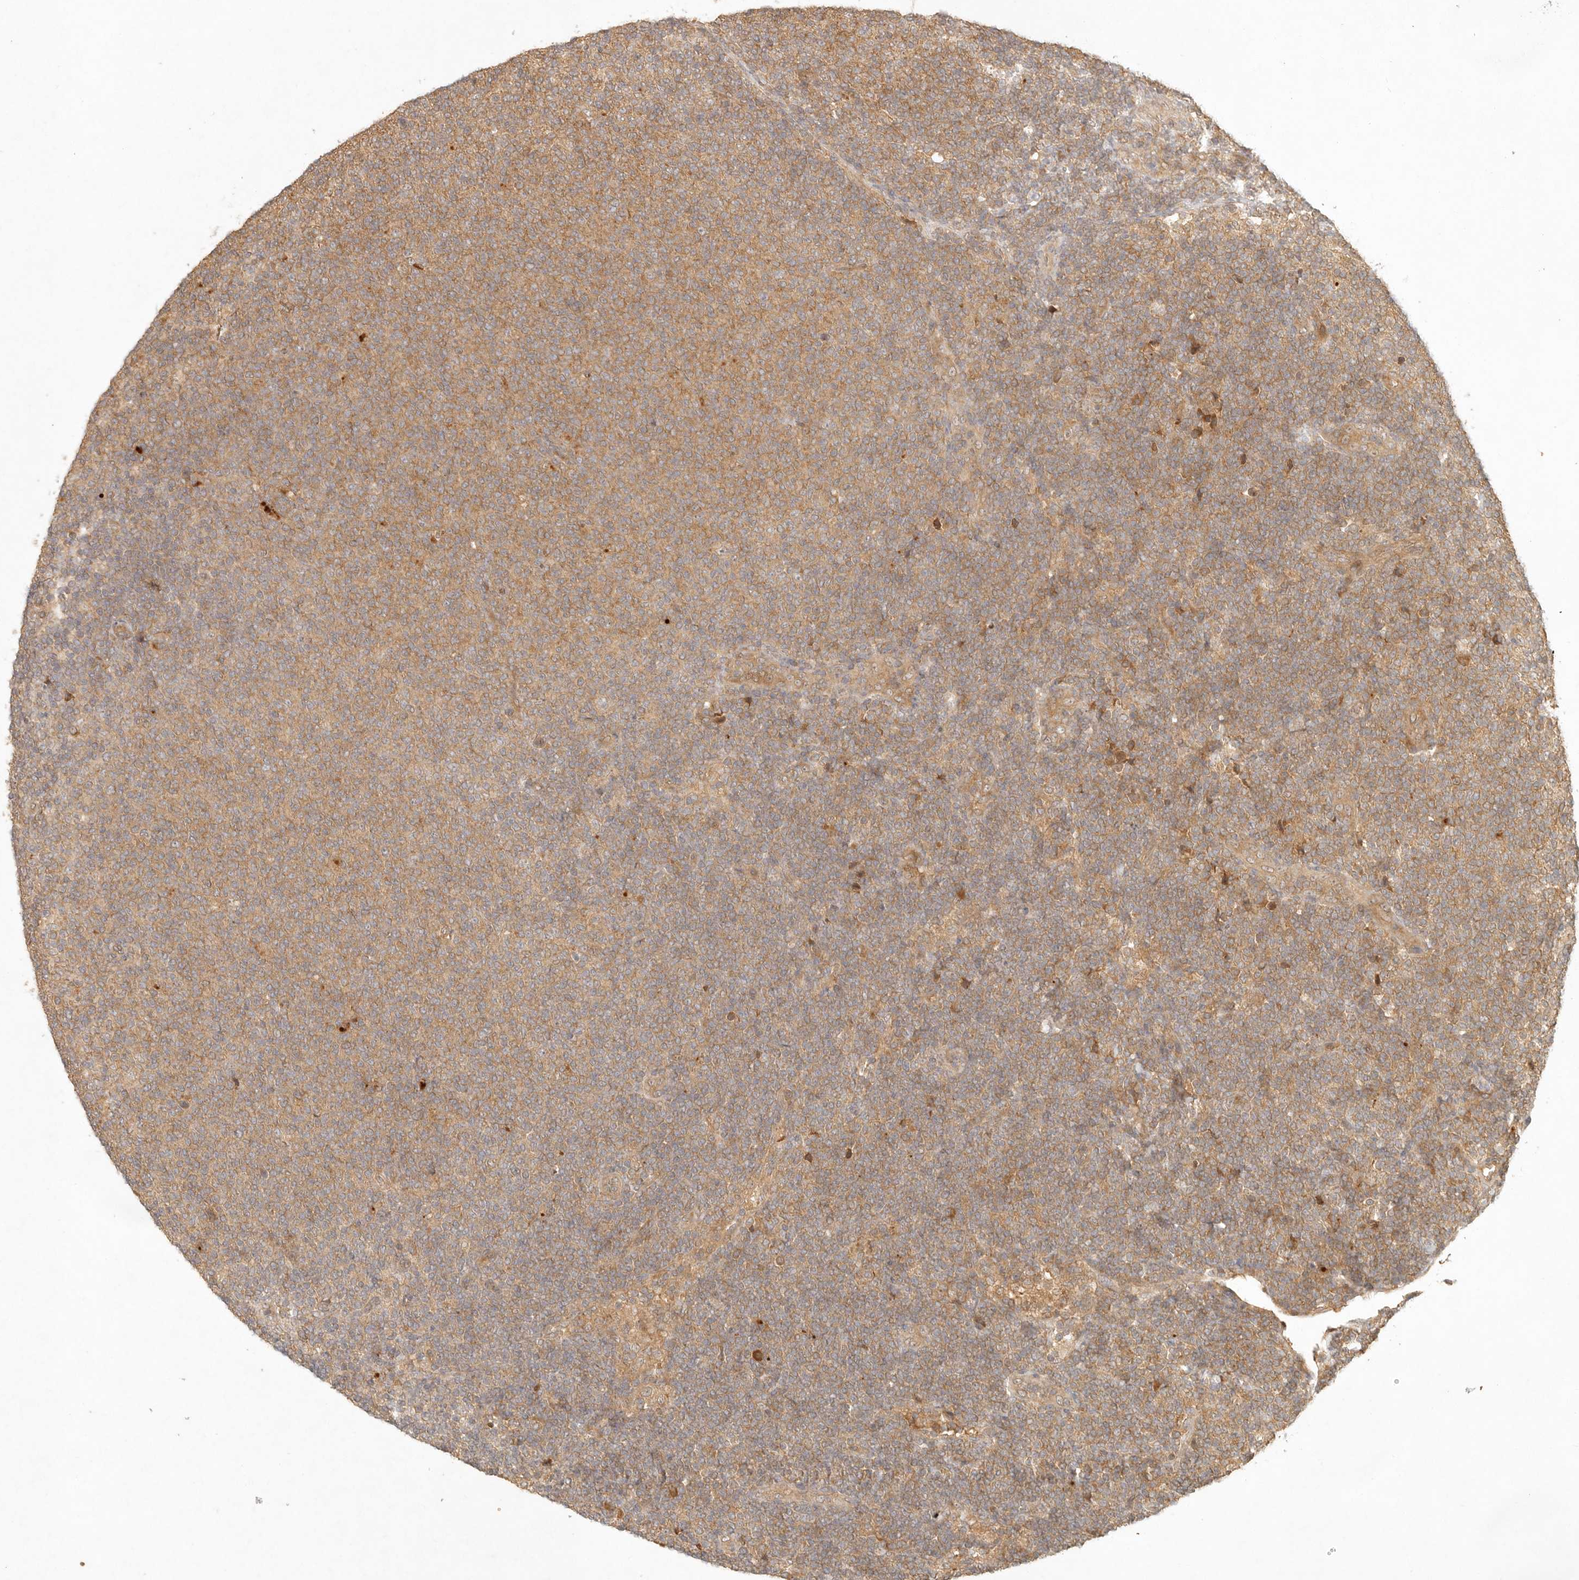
{"staining": {"intensity": "weak", "quantity": ">75%", "location": "cytoplasmic/membranous"}, "tissue": "lymphoma", "cell_type": "Tumor cells", "image_type": "cancer", "snomed": [{"axis": "morphology", "description": "Malignant lymphoma, non-Hodgkin's type, Low grade"}, {"axis": "topography", "description": "Lymph node"}], "caption": "This photomicrograph reveals lymphoma stained with immunohistochemistry to label a protein in brown. The cytoplasmic/membranous of tumor cells show weak positivity for the protein. Nuclei are counter-stained blue.", "gene": "ANKRD61", "patient": {"sex": "male", "age": 66}}